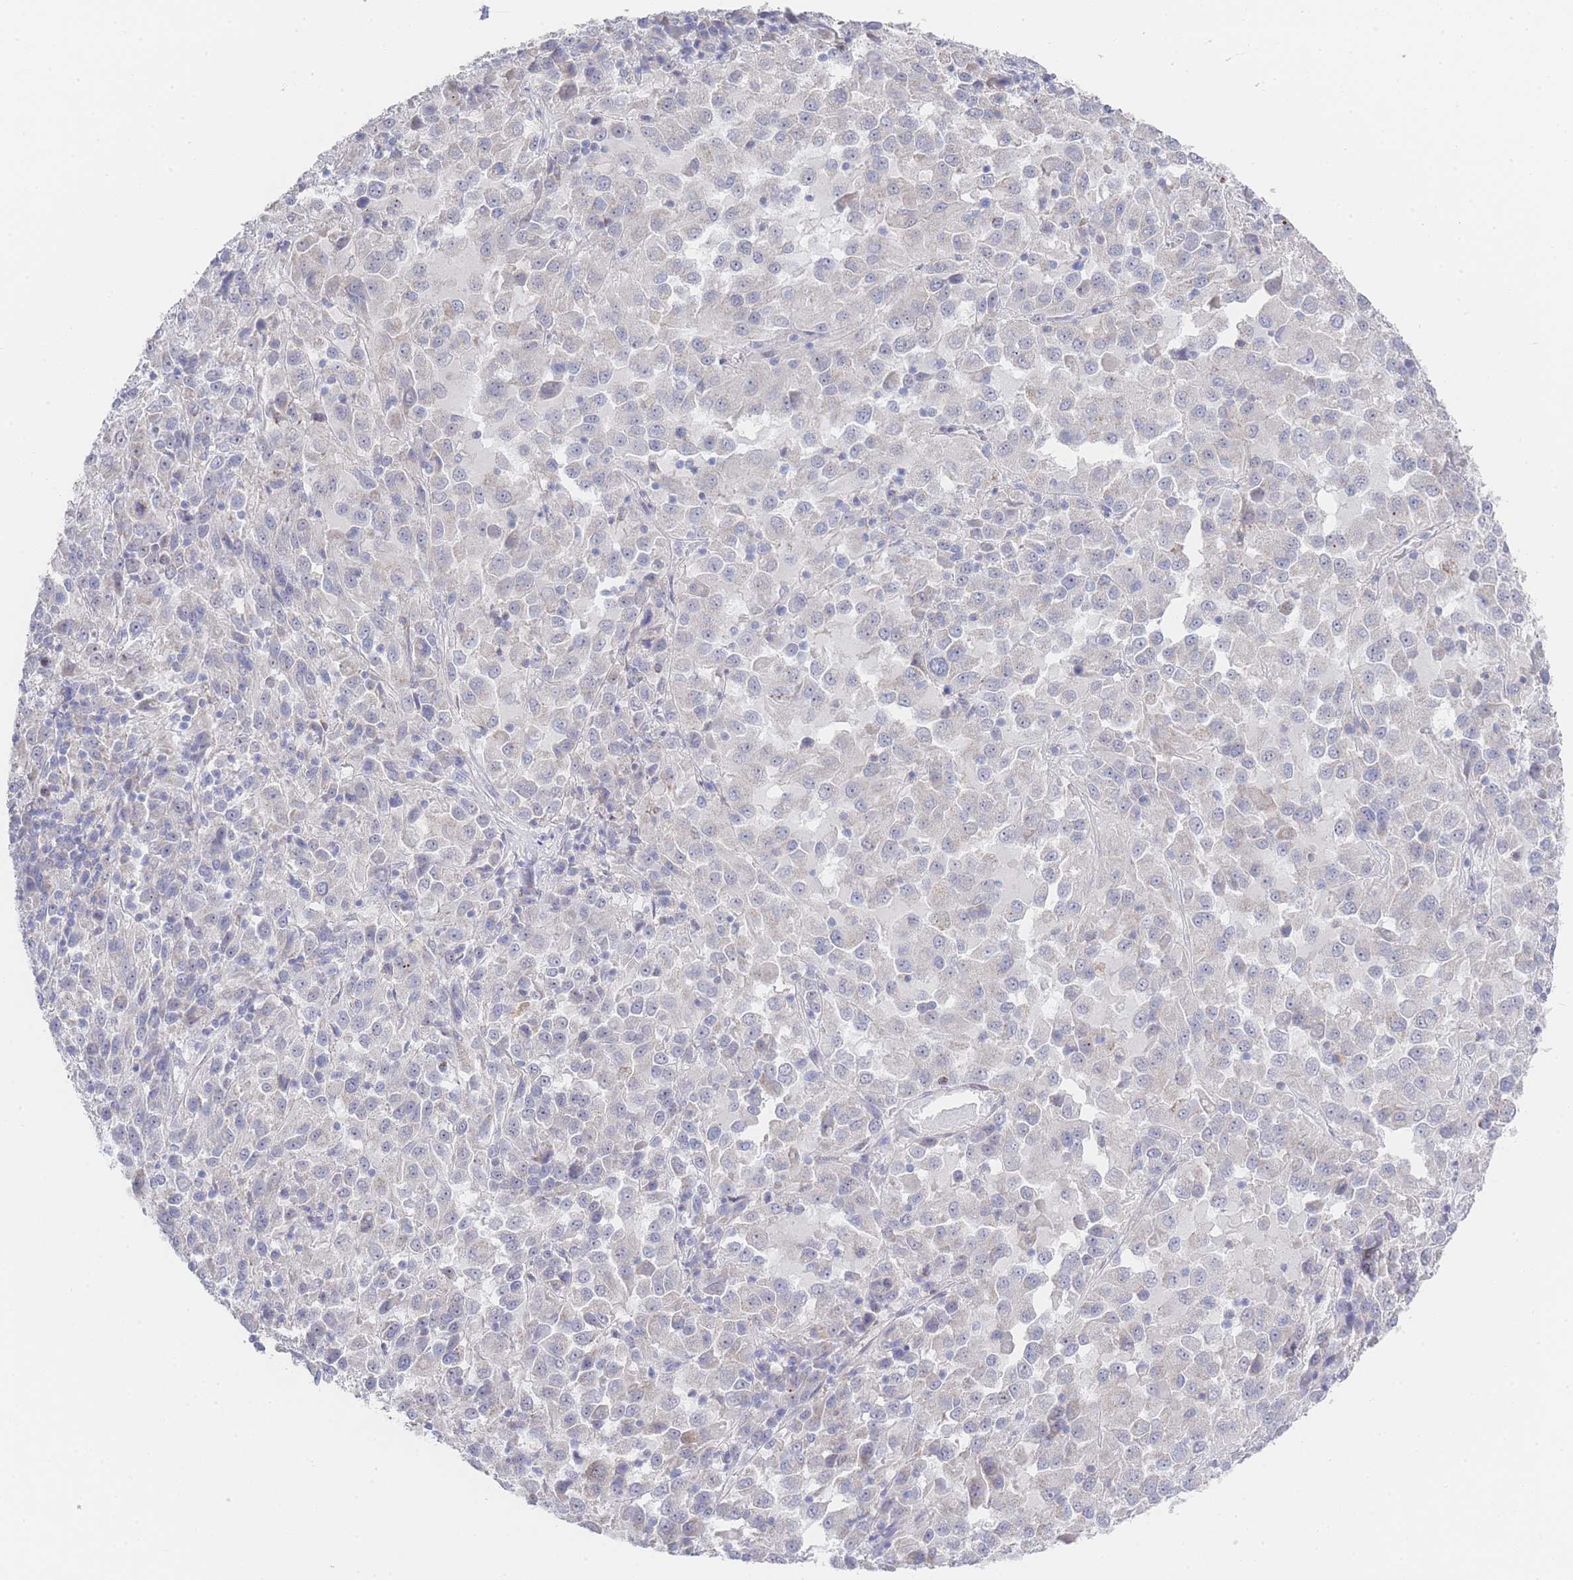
{"staining": {"intensity": "negative", "quantity": "none", "location": "none"}, "tissue": "melanoma", "cell_type": "Tumor cells", "image_type": "cancer", "snomed": [{"axis": "morphology", "description": "Malignant melanoma, Metastatic site"}, {"axis": "topography", "description": "Lung"}], "caption": "Immunohistochemistry (IHC) of melanoma displays no positivity in tumor cells. (Immunohistochemistry (IHC), brightfield microscopy, high magnification).", "gene": "ZNF142", "patient": {"sex": "male", "age": 64}}